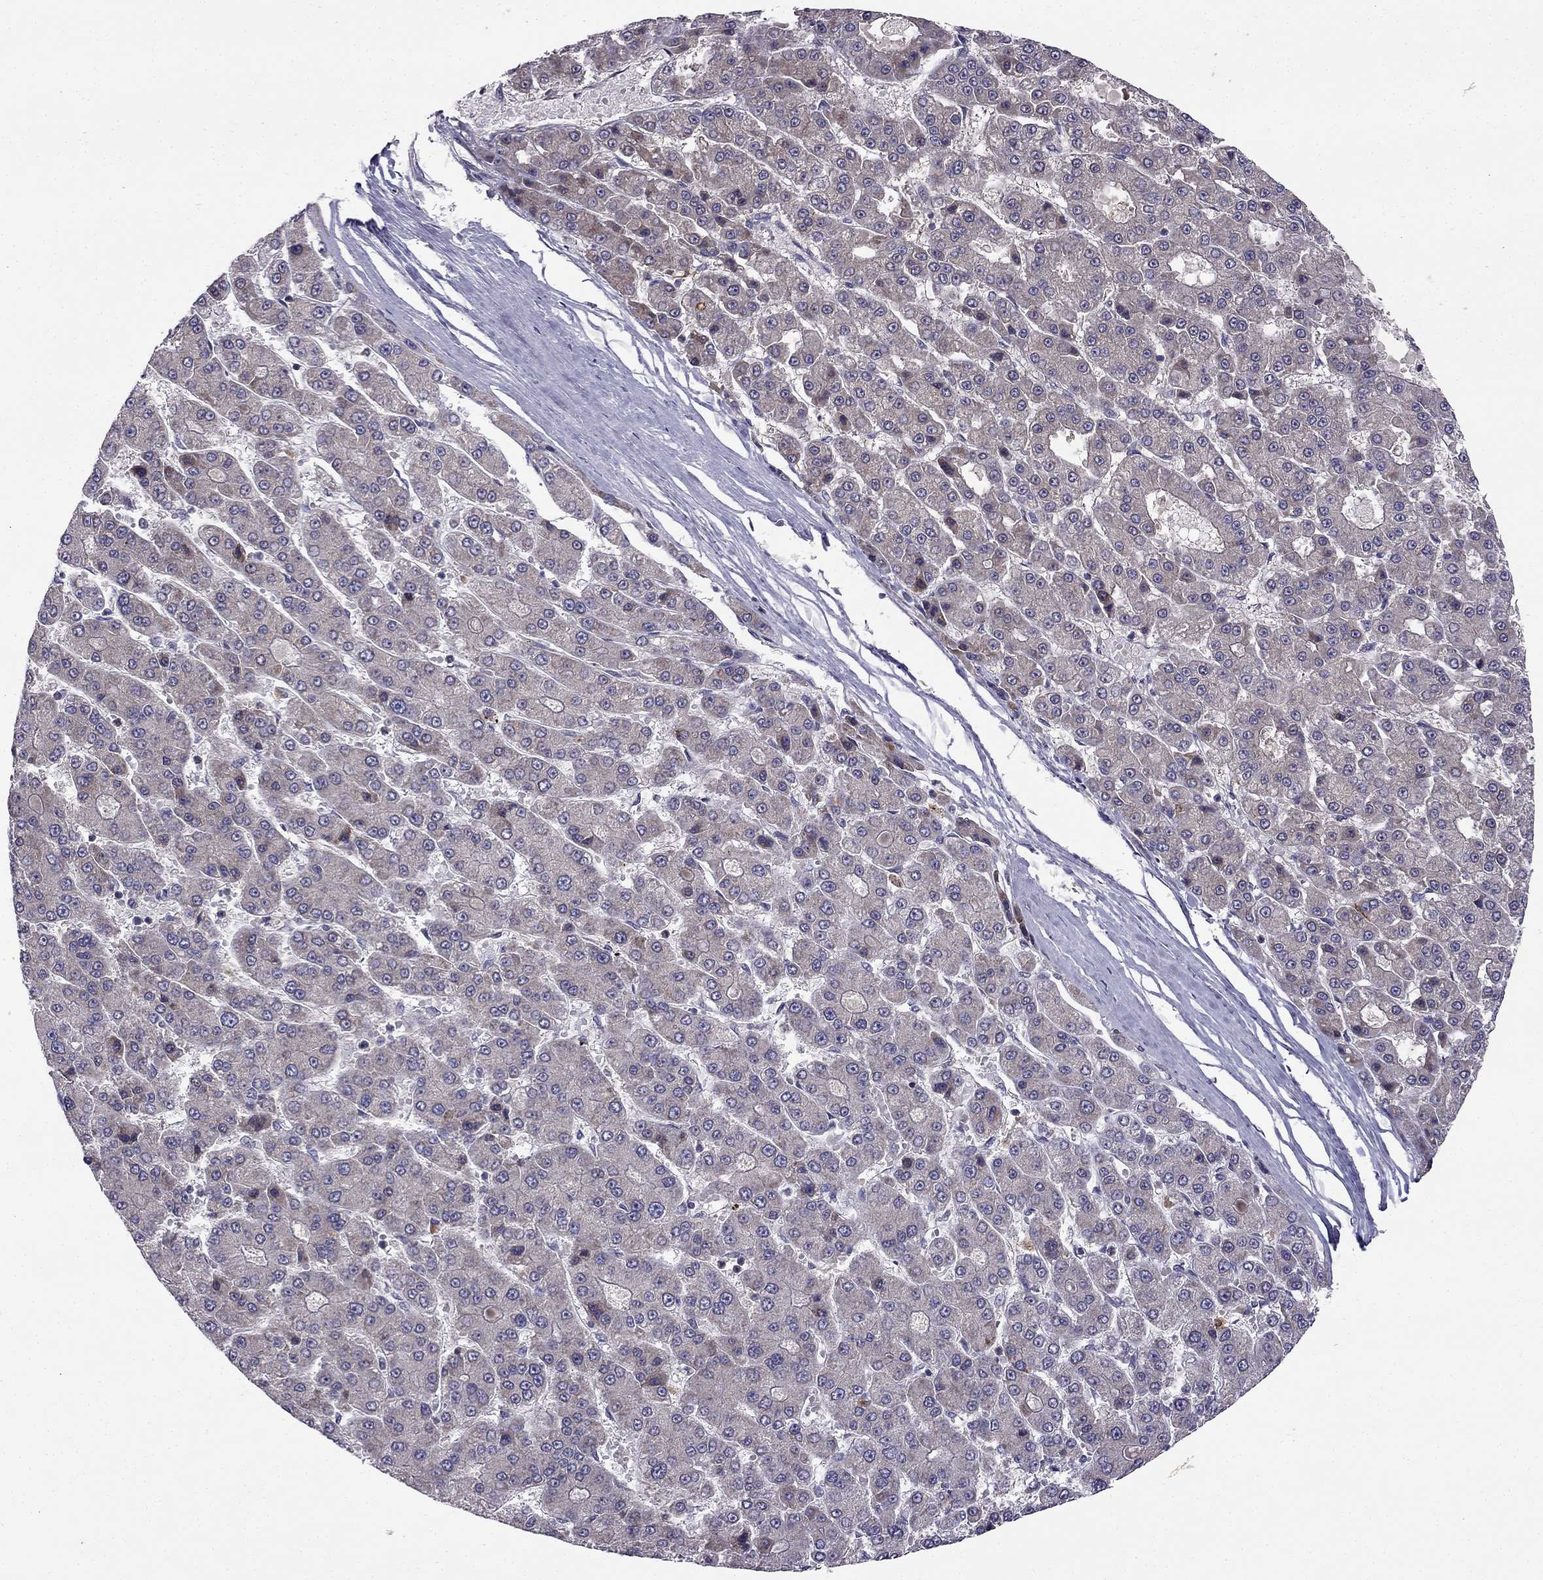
{"staining": {"intensity": "negative", "quantity": "none", "location": "none"}, "tissue": "liver cancer", "cell_type": "Tumor cells", "image_type": "cancer", "snomed": [{"axis": "morphology", "description": "Carcinoma, Hepatocellular, NOS"}, {"axis": "topography", "description": "Liver"}], "caption": "Immunohistochemistry of human liver cancer (hepatocellular carcinoma) demonstrates no expression in tumor cells.", "gene": "STXBP5", "patient": {"sex": "male", "age": 70}}